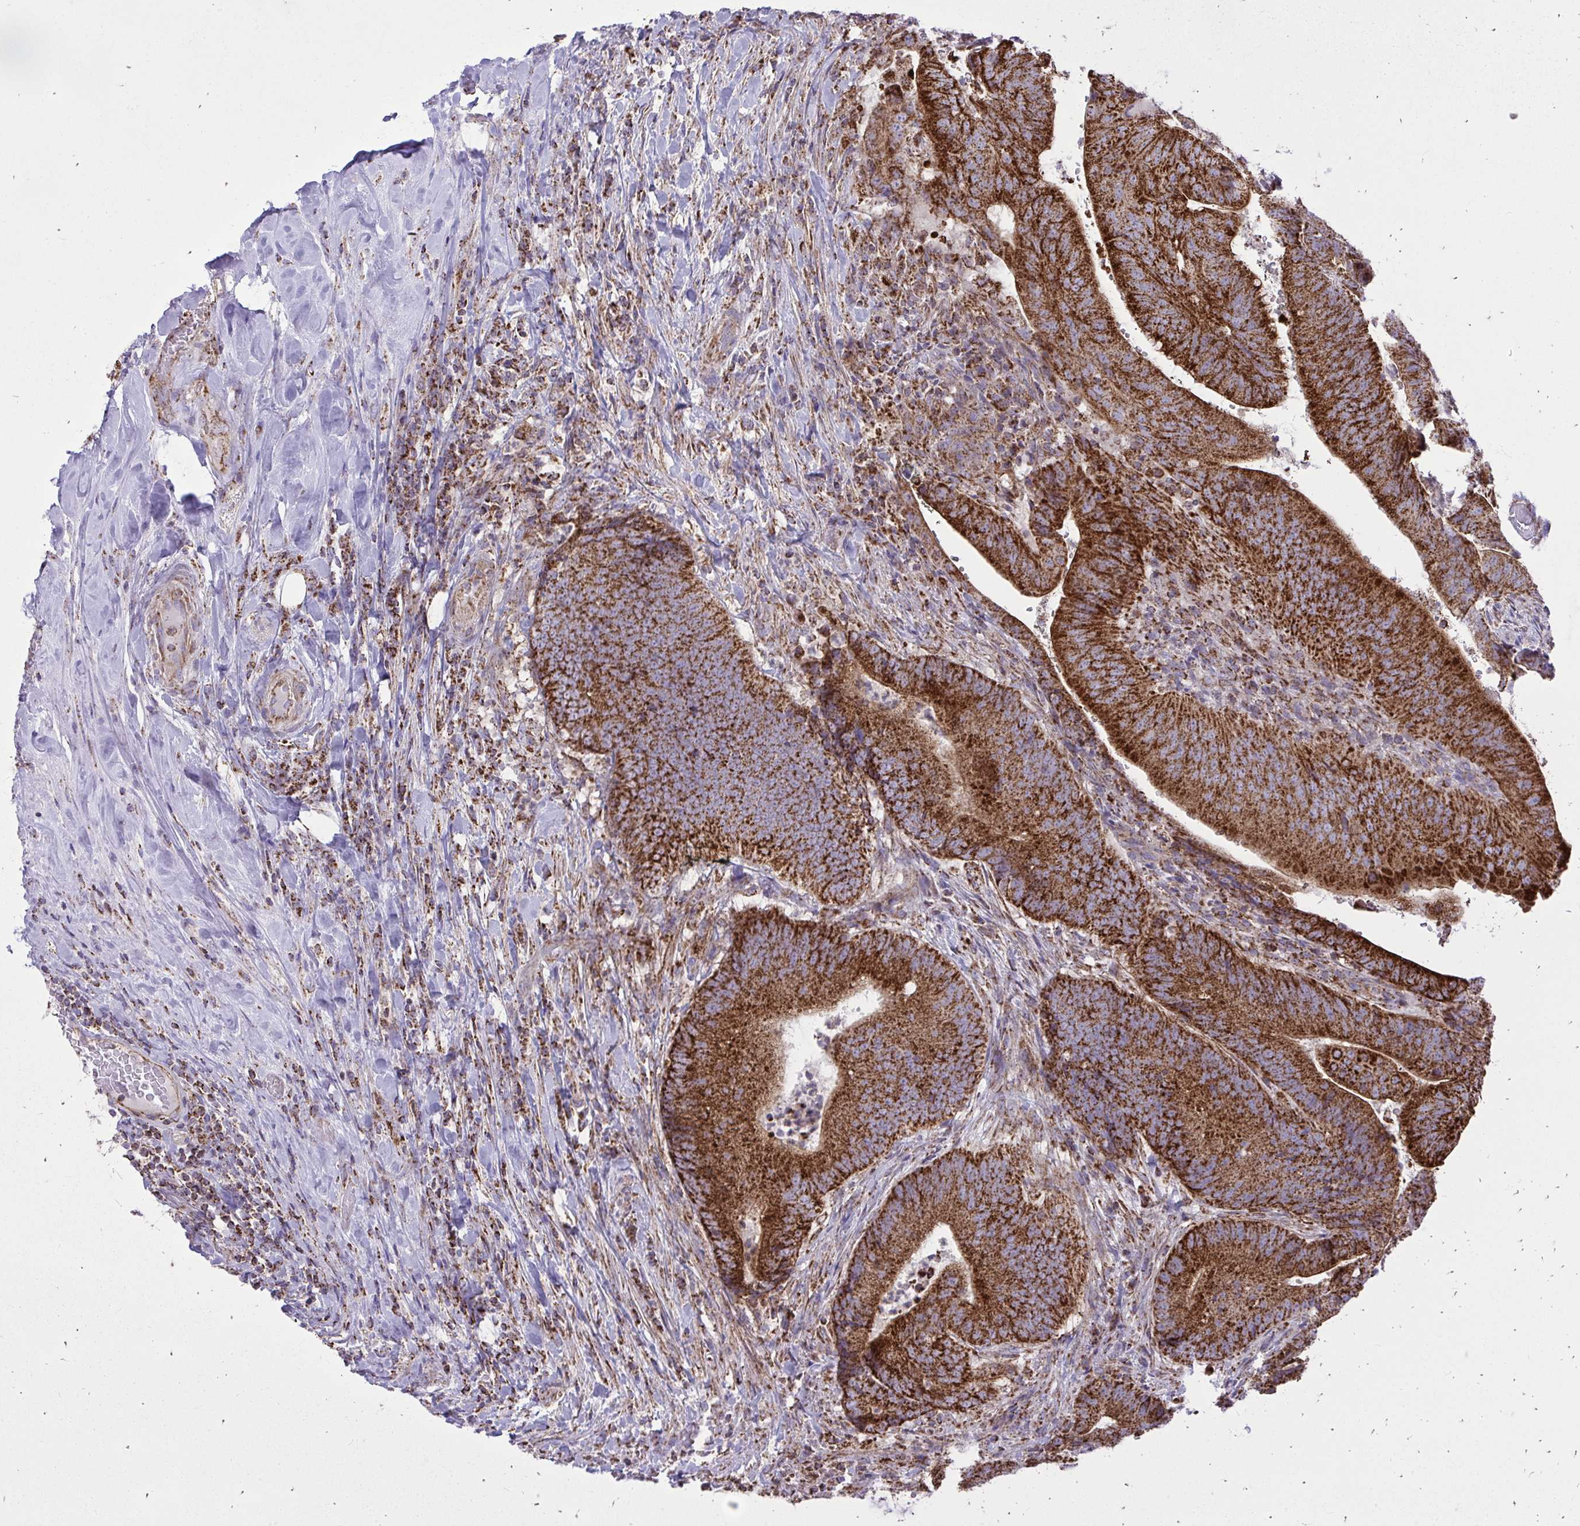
{"staining": {"intensity": "strong", "quantity": ">75%", "location": "cytoplasmic/membranous"}, "tissue": "colorectal cancer", "cell_type": "Tumor cells", "image_type": "cancer", "snomed": [{"axis": "morphology", "description": "Adenocarcinoma, NOS"}, {"axis": "topography", "description": "Colon"}], "caption": "Strong cytoplasmic/membranous expression is present in approximately >75% of tumor cells in colorectal cancer (adenocarcinoma). The staining was performed using DAB, with brown indicating positive protein expression. Nuclei are stained blue with hematoxylin.", "gene": "SPTBN2", "patient": {"sex": "female", "age": 43}}